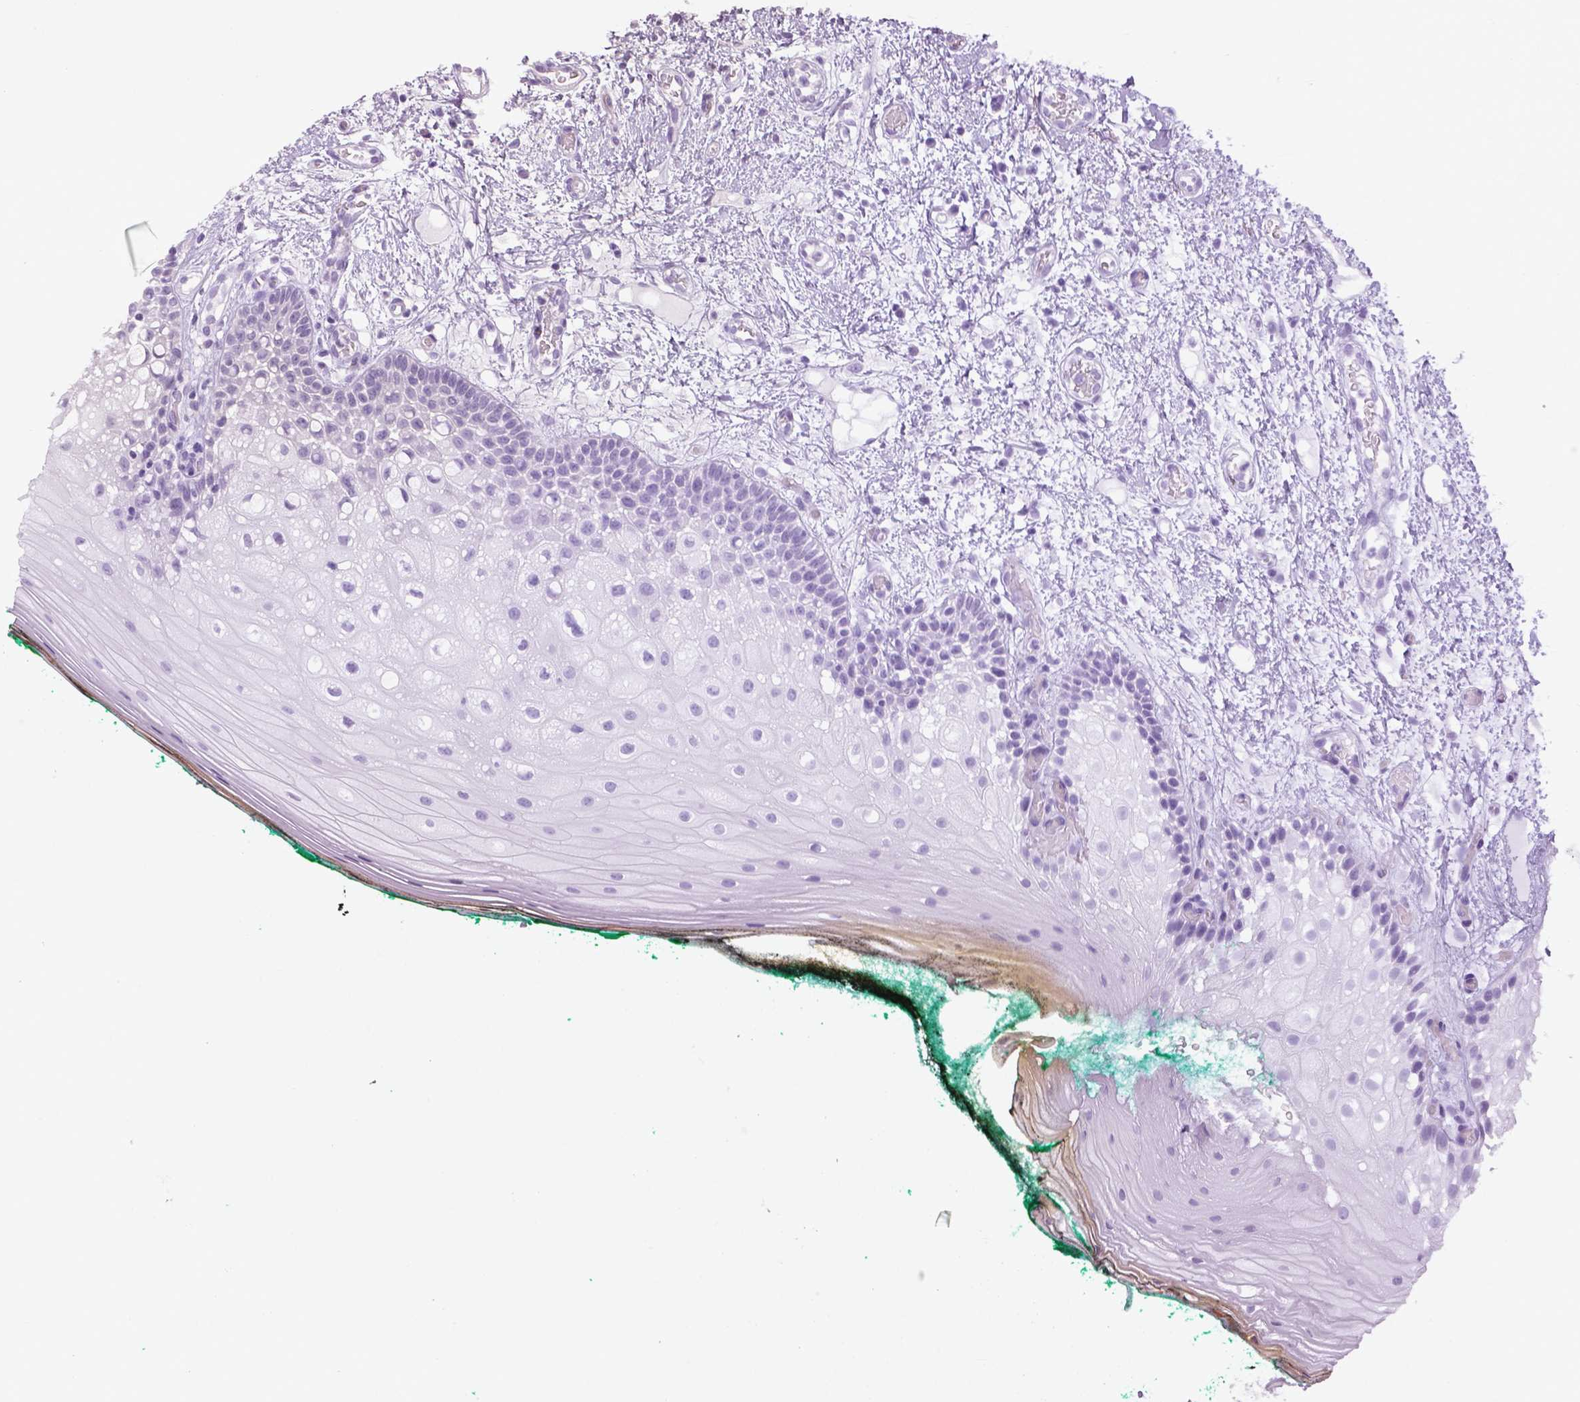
{"staining": {"intensity": "moderate", "quantity": "<25%", "location": "nuclear"}, "tissue": "oral mucosa", "cell_type": "Squamous epithelial cells", "image_type": "normal", "snomed": [{"axis": "morphology", "description": "Normal tissue, NOS"}, {"axis": "topography", "description": "Oral tissue"}], "caption": "This is a histology image of immunohistochemistry staining of normal oral mucosa, which shows moderate positivity in the nuclear of squamous epithelial cells.", "gene": "WWTR1", "patient": {"sex": "female", "age": 83}}